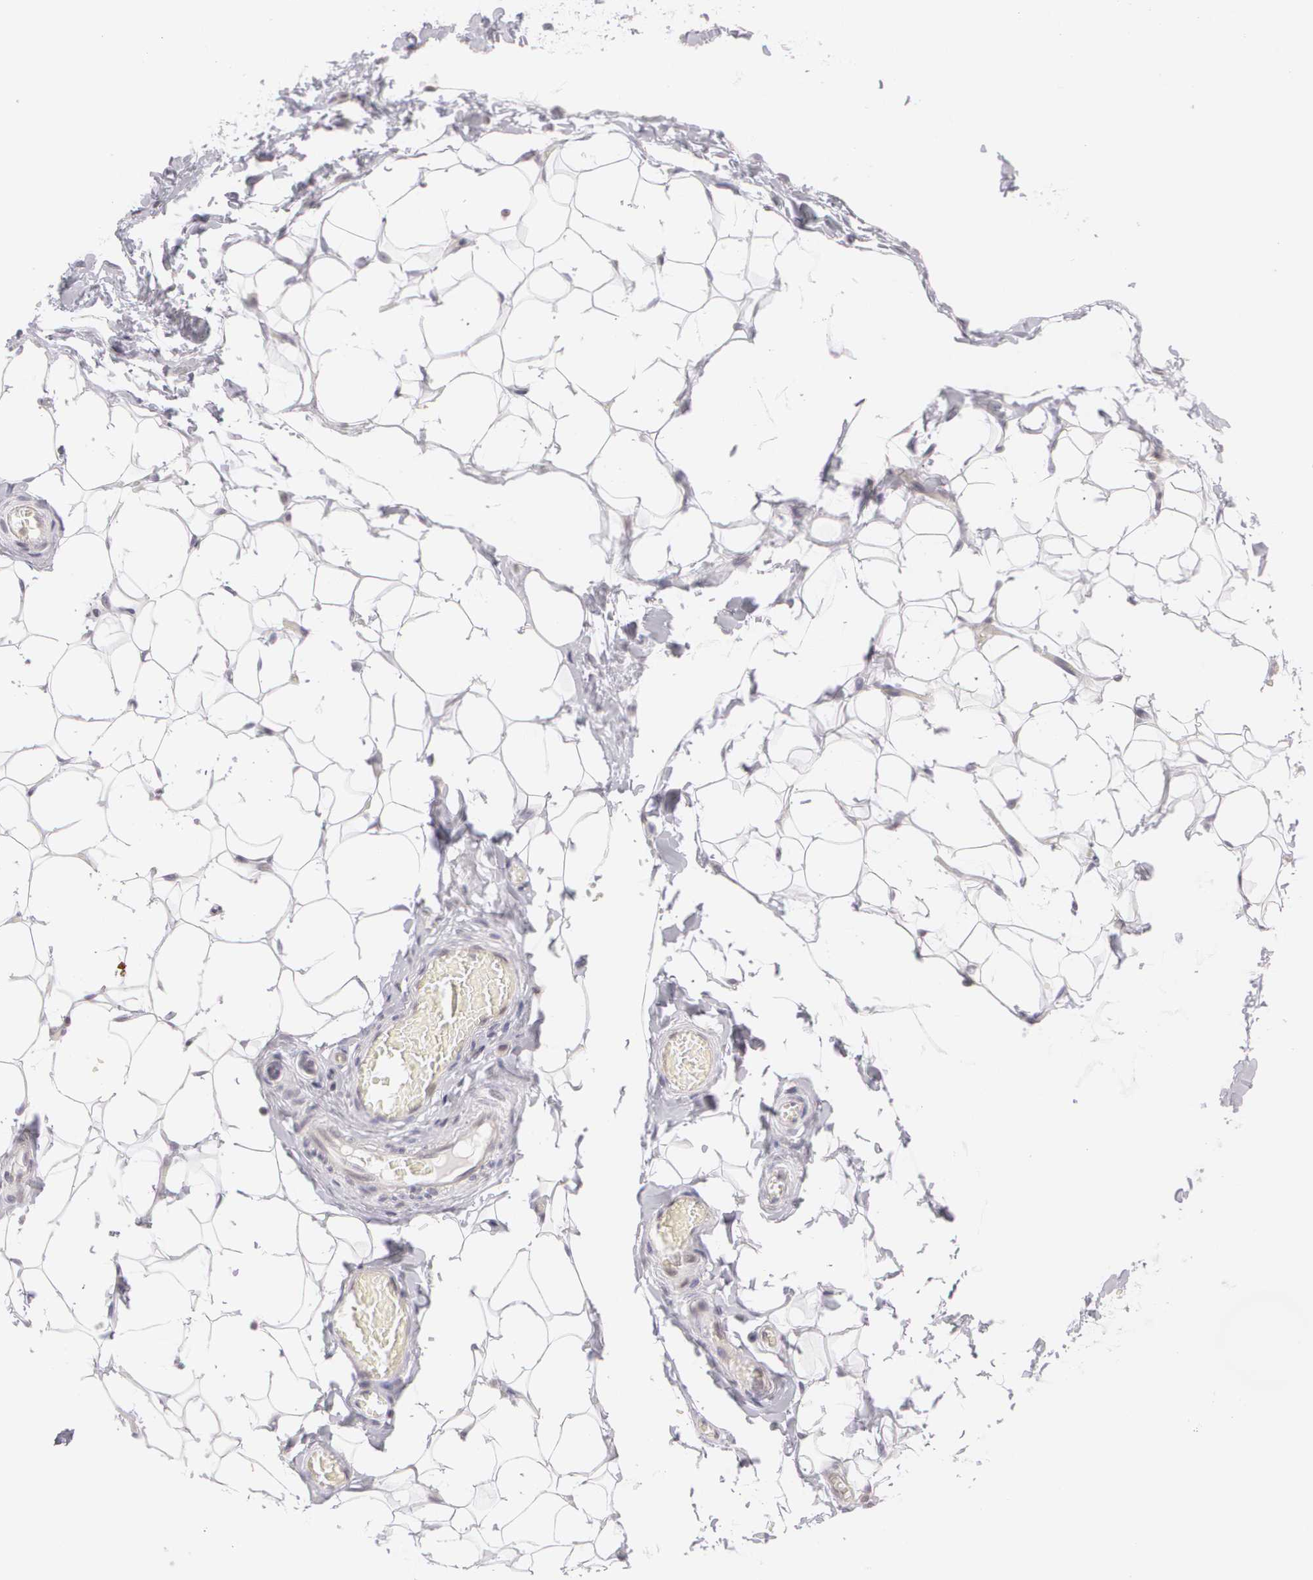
{"staining": {"intensity": "negative", "quantity": "none", "location": "none"}, "tissue": "adipose tissue", "cell_type": "Adipocytes", "image_type": "normal", "snomed": [{"axis": "morphology", "description": "Normal tissue, NOS"}, {"axis": "topography", "description": "Soft tissue"}], "caption": "Immunohistochemical staining of benign human adipose tissue reveals no significant expression in adipocytes.", "gene": "BCL10", "patient": {"sex": "male", "age": 26}}